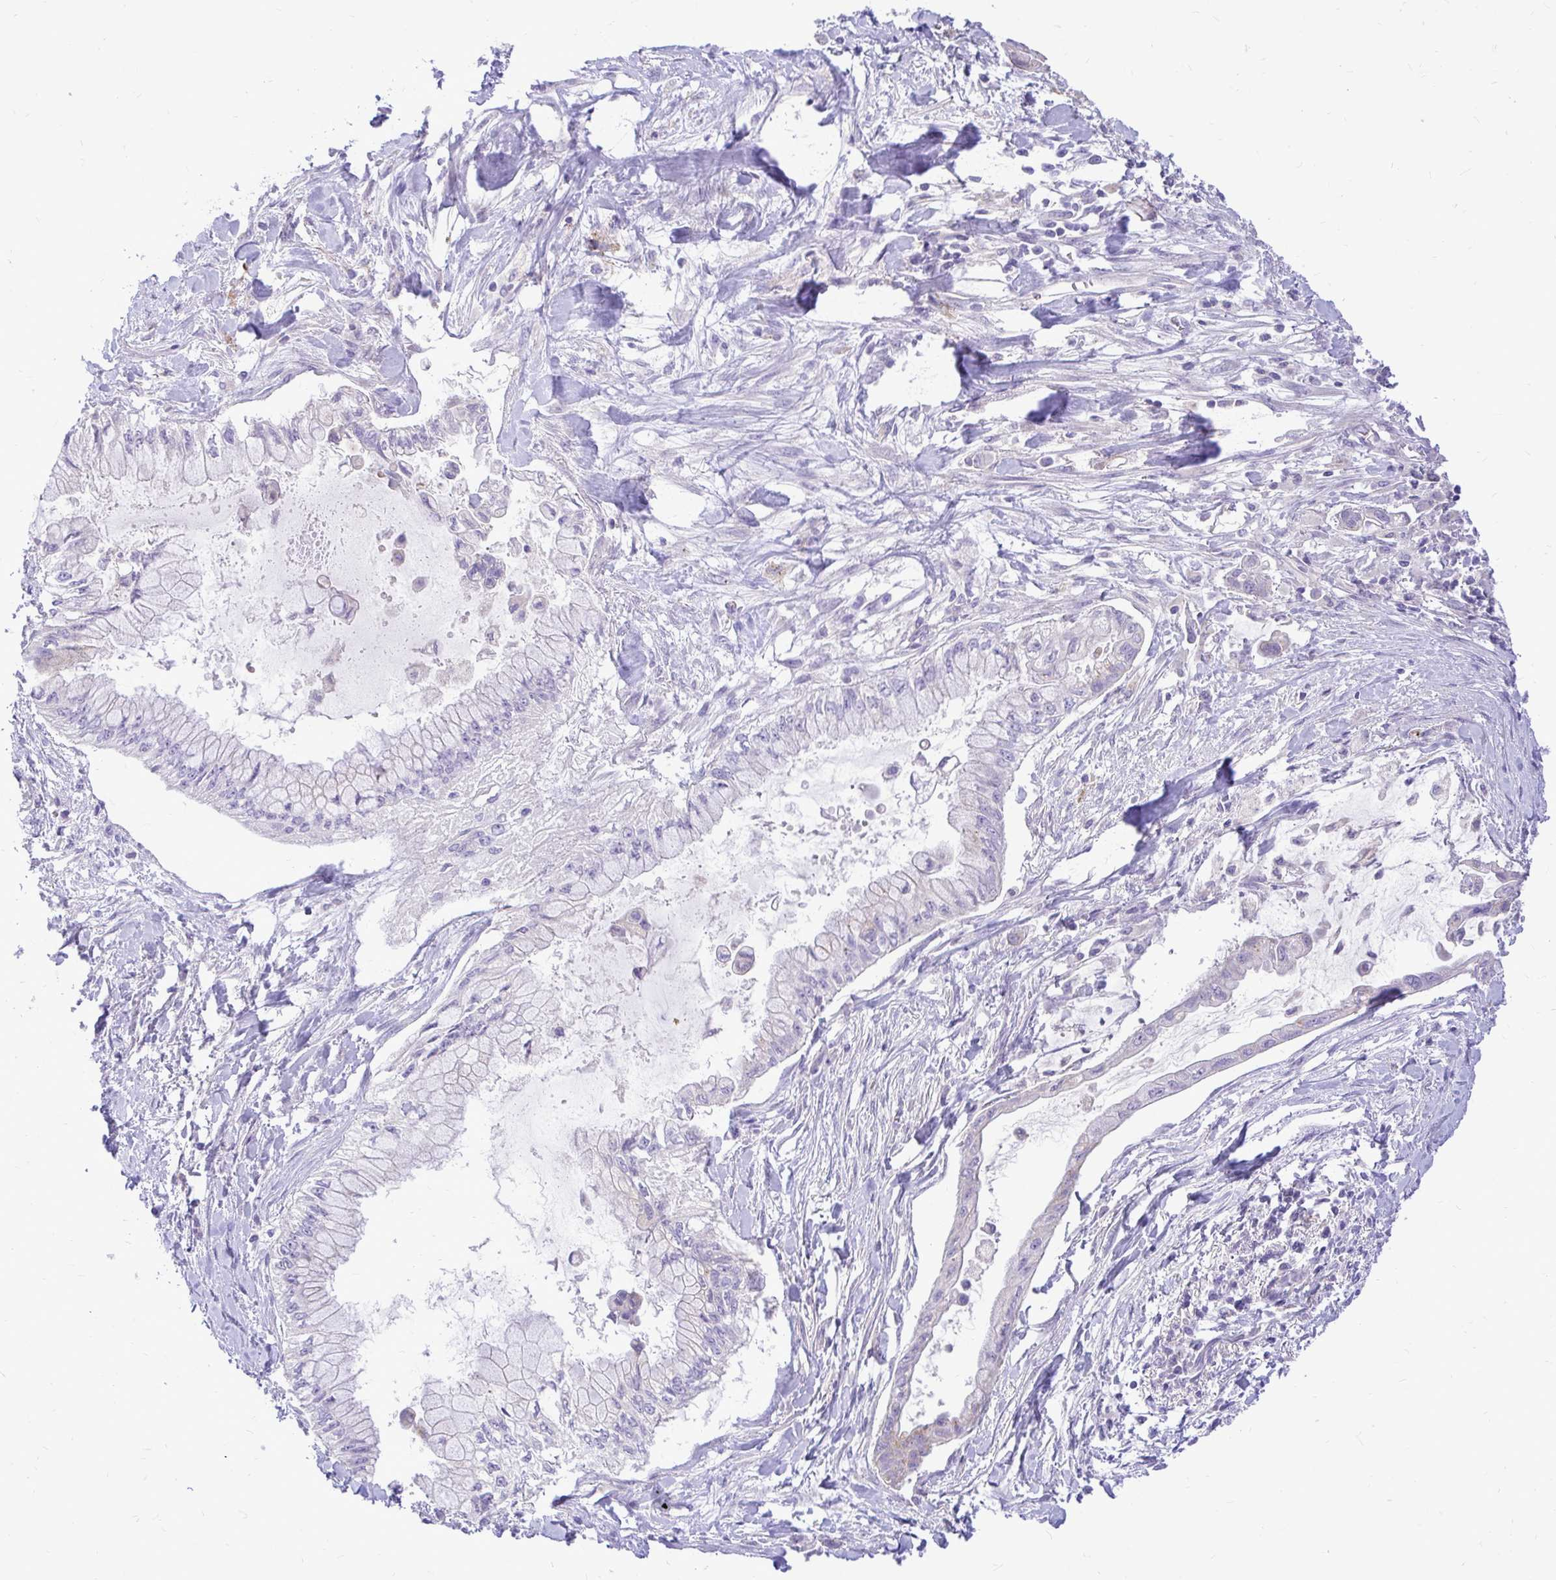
{"staining": {"intensity": "negative", "quantity": "none", "location": "none"}, "tissue": "pancreatic cancer", "cell_type": "Tumor cells", "image_type": "cancer", "snomed": [{"axis": "morphology", "description": "Adenocarcinoma, NOS"}, {"axis": "topography", "description": "Pancreas"}], "caption": "Immunohistochemical staining of pancreatic cancer demonstrates no significant positivity in tumor cells. (DAB (3,3'-diaminobenzidine) IHC with hematoxylin counter stain).", "gene": "PKN3", "patient": {"sex": "male", "age": 48}}